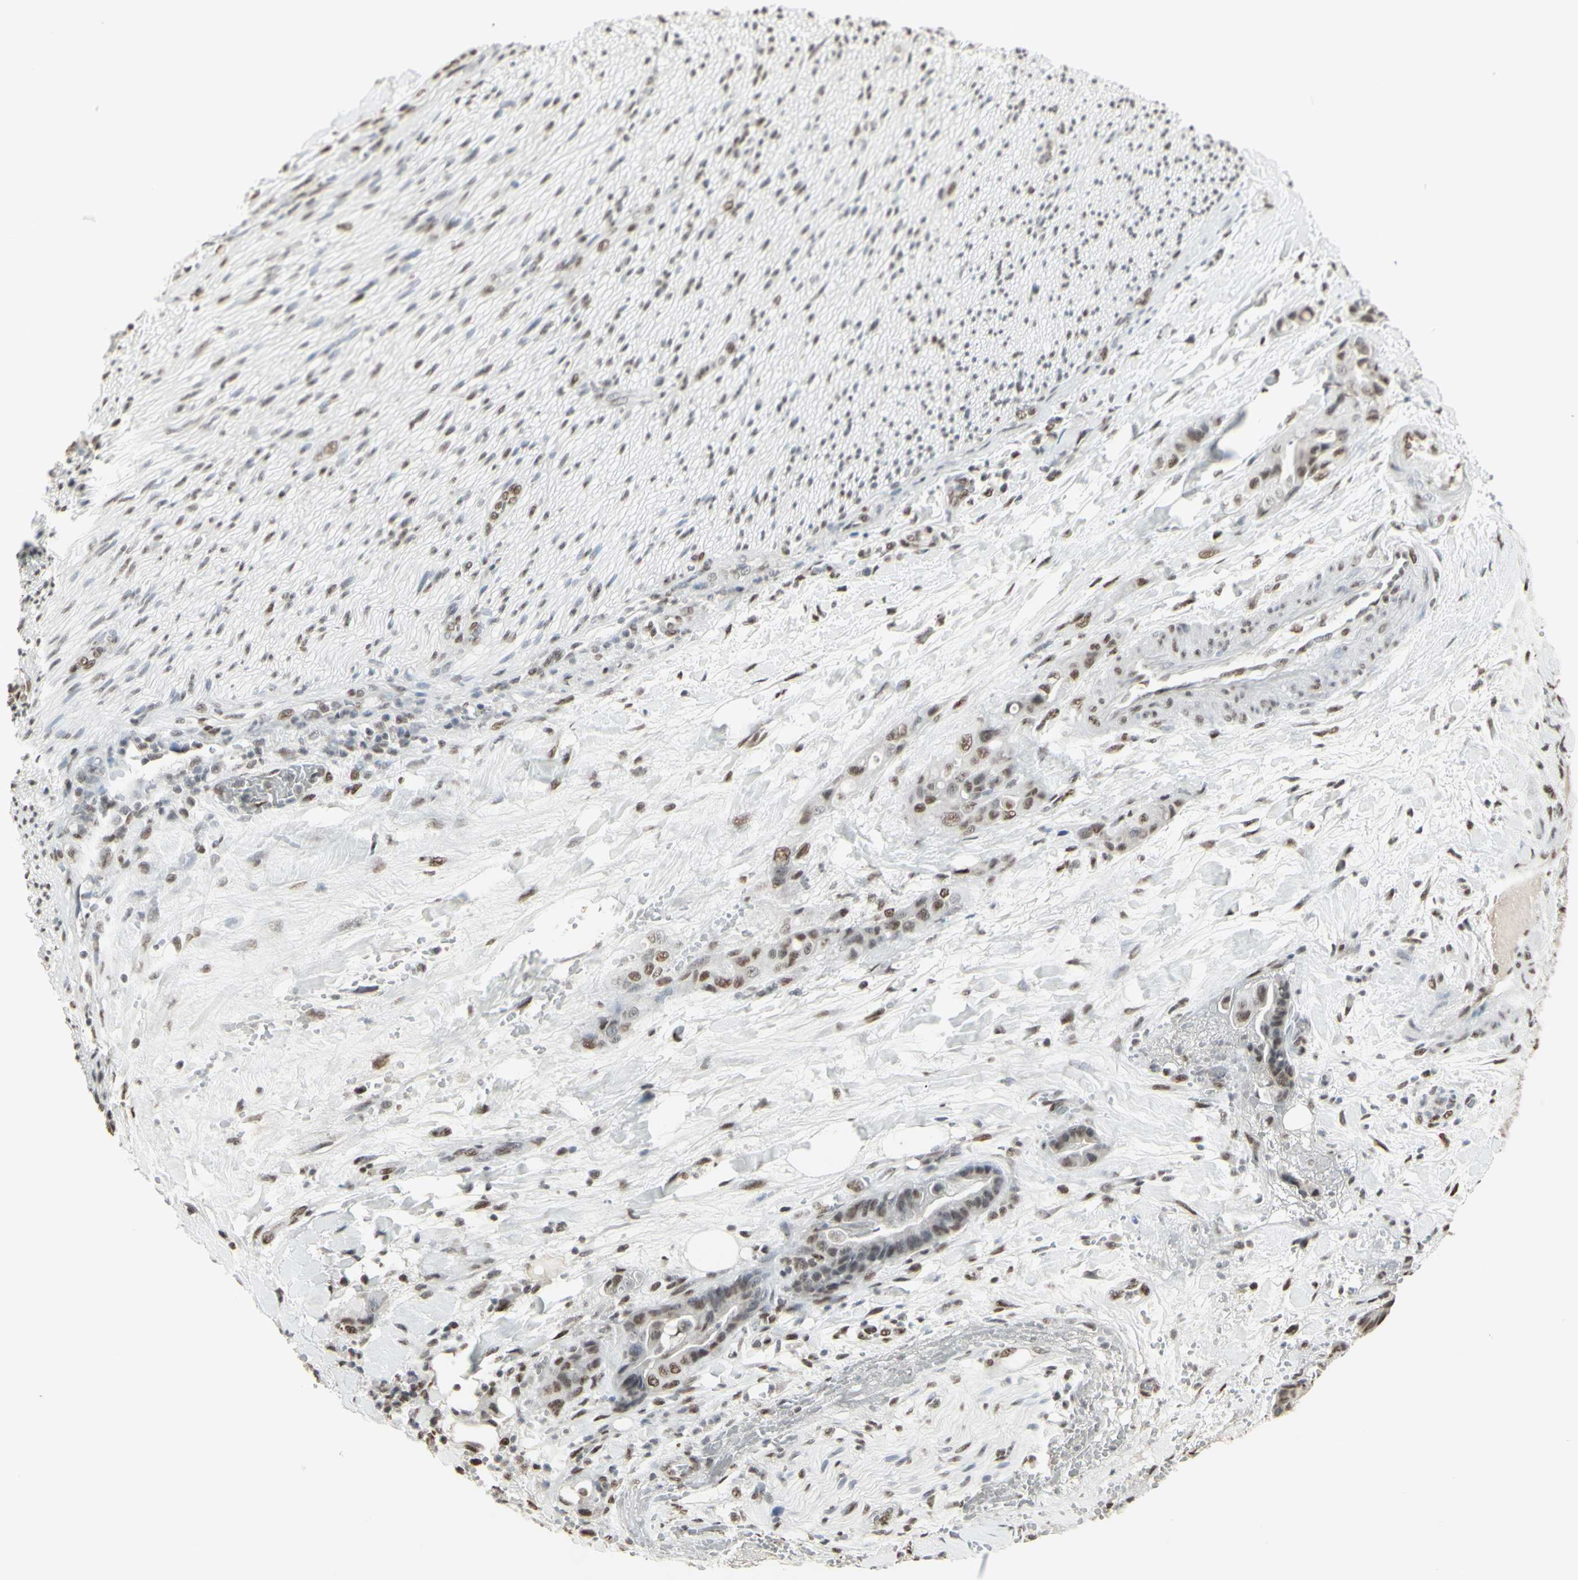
{"staining": {"intensity": "moderate", "quantity": ">75%", "location": "nuclear"}, "tissue": "liver cancer", "cell_type": "Tumor cells", "image_type": "cancer", "snomed": [{"axis": "morphology", "description": "Cholangiocarcinoma"}, {"axis": "topography", "description": "Liver"}], "caption": "High-power microscopy captured an IHC micrograph of liver cancer (cholangiocarcinoma), revealing moderate nuclear positivity in approximately >75% of tumor cells. (DAB IHC with brightfield microscopy, high magnification).", "gene": "TRIM28", "patient": {"sex": "female", "age": 61}}